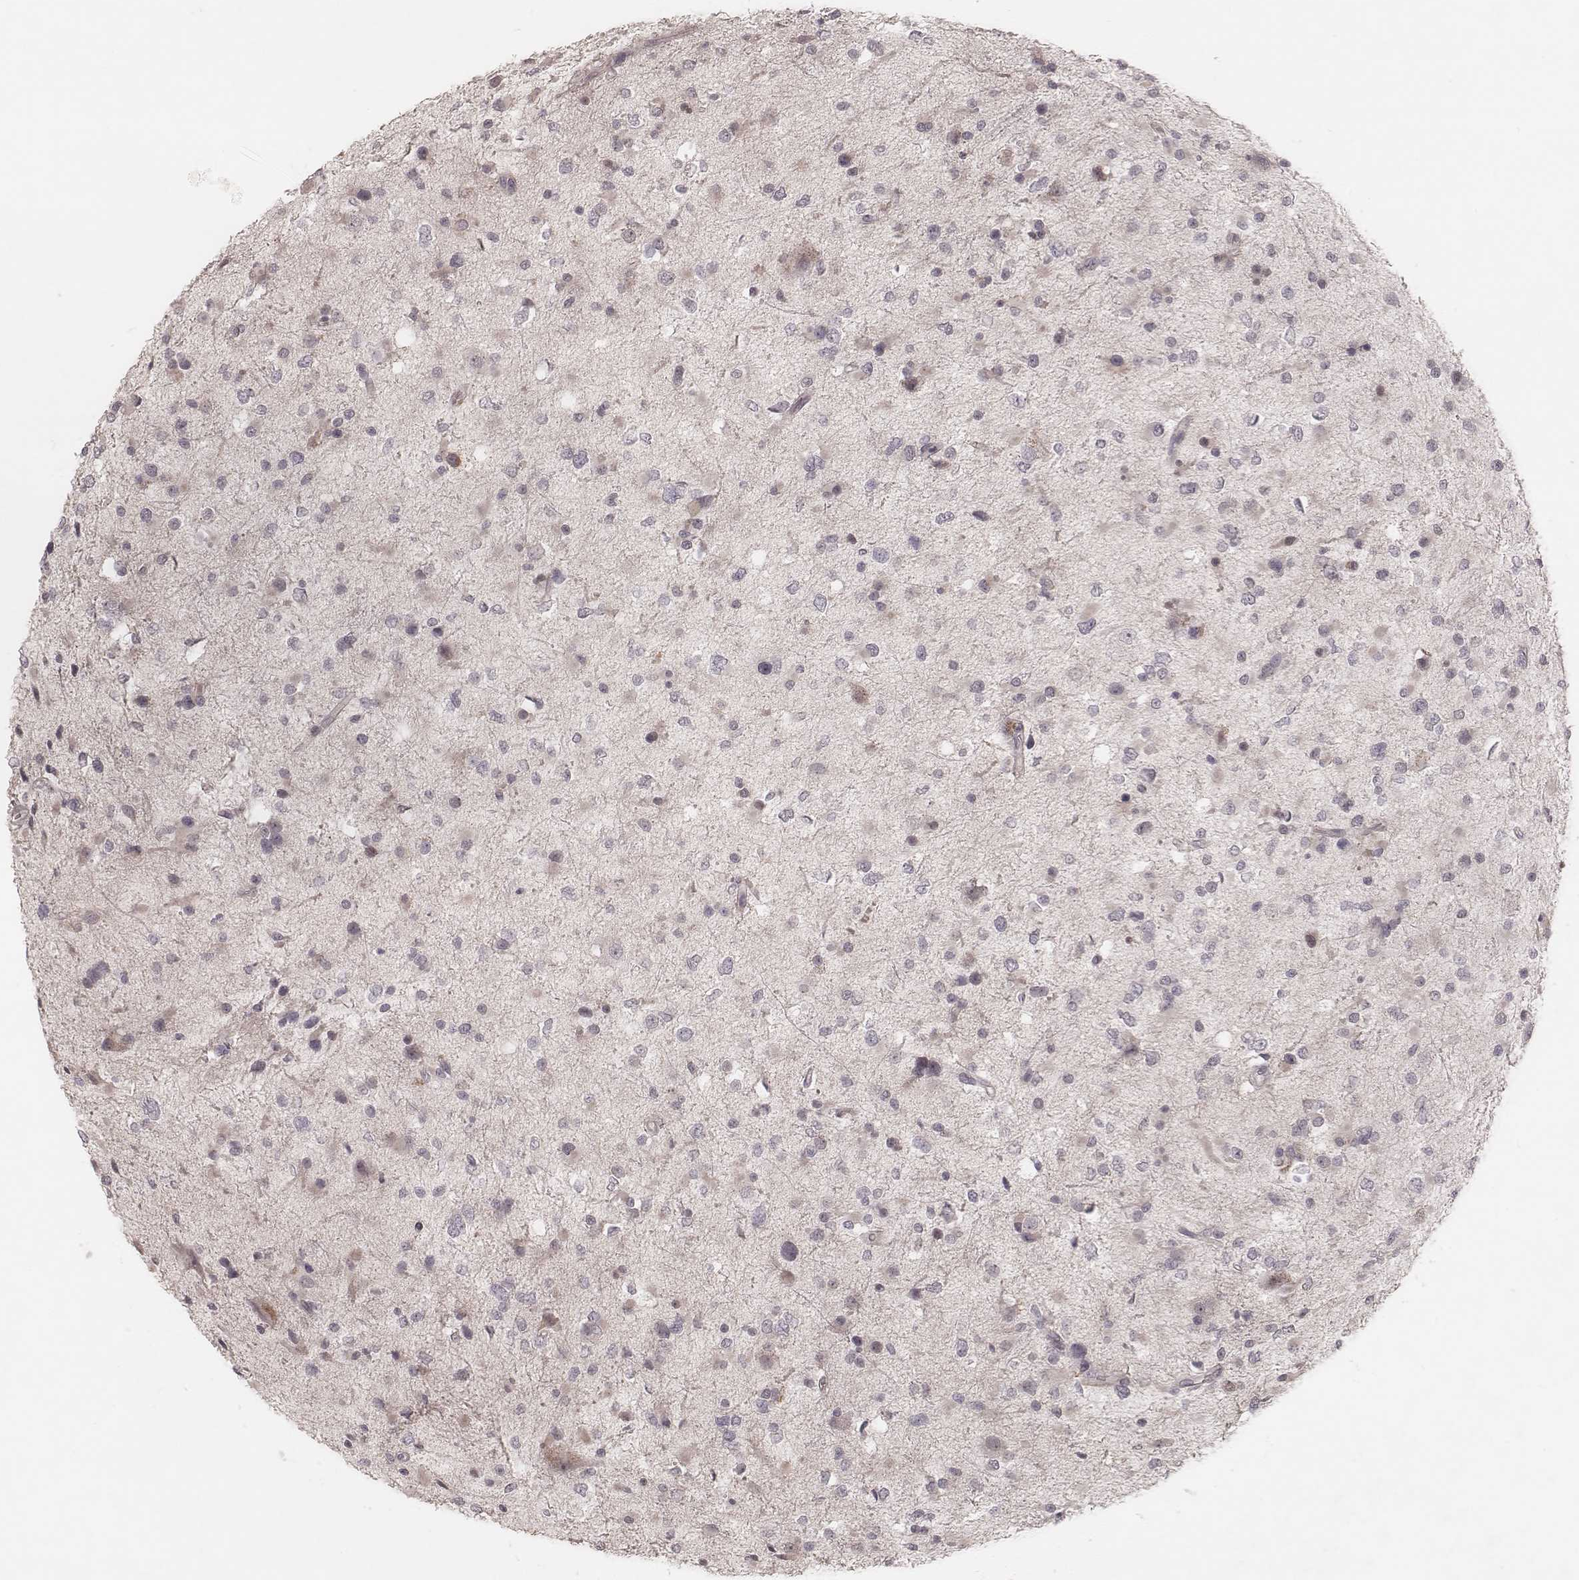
{"staining": {"intensity": "negative", "quantity": "none", "location": "none"}, "tissue": "glioma", "cell_type": "Tumor cells", "image_type": "cancer", "snomed": [{"axis": "morphology", "description": "Glioma, malignant, Low grade"}, {"axis": "topography", "description": "Brain"}], "caption": "High magnification brightfield microscopy of malignant glioma (low-grade) stained with DAB (brown) and counterstained with hematoxylin (blue): tumor cells show no significant staining.", "gene": "FAM13B", "patient": {"sex": "female", "age": 32}}